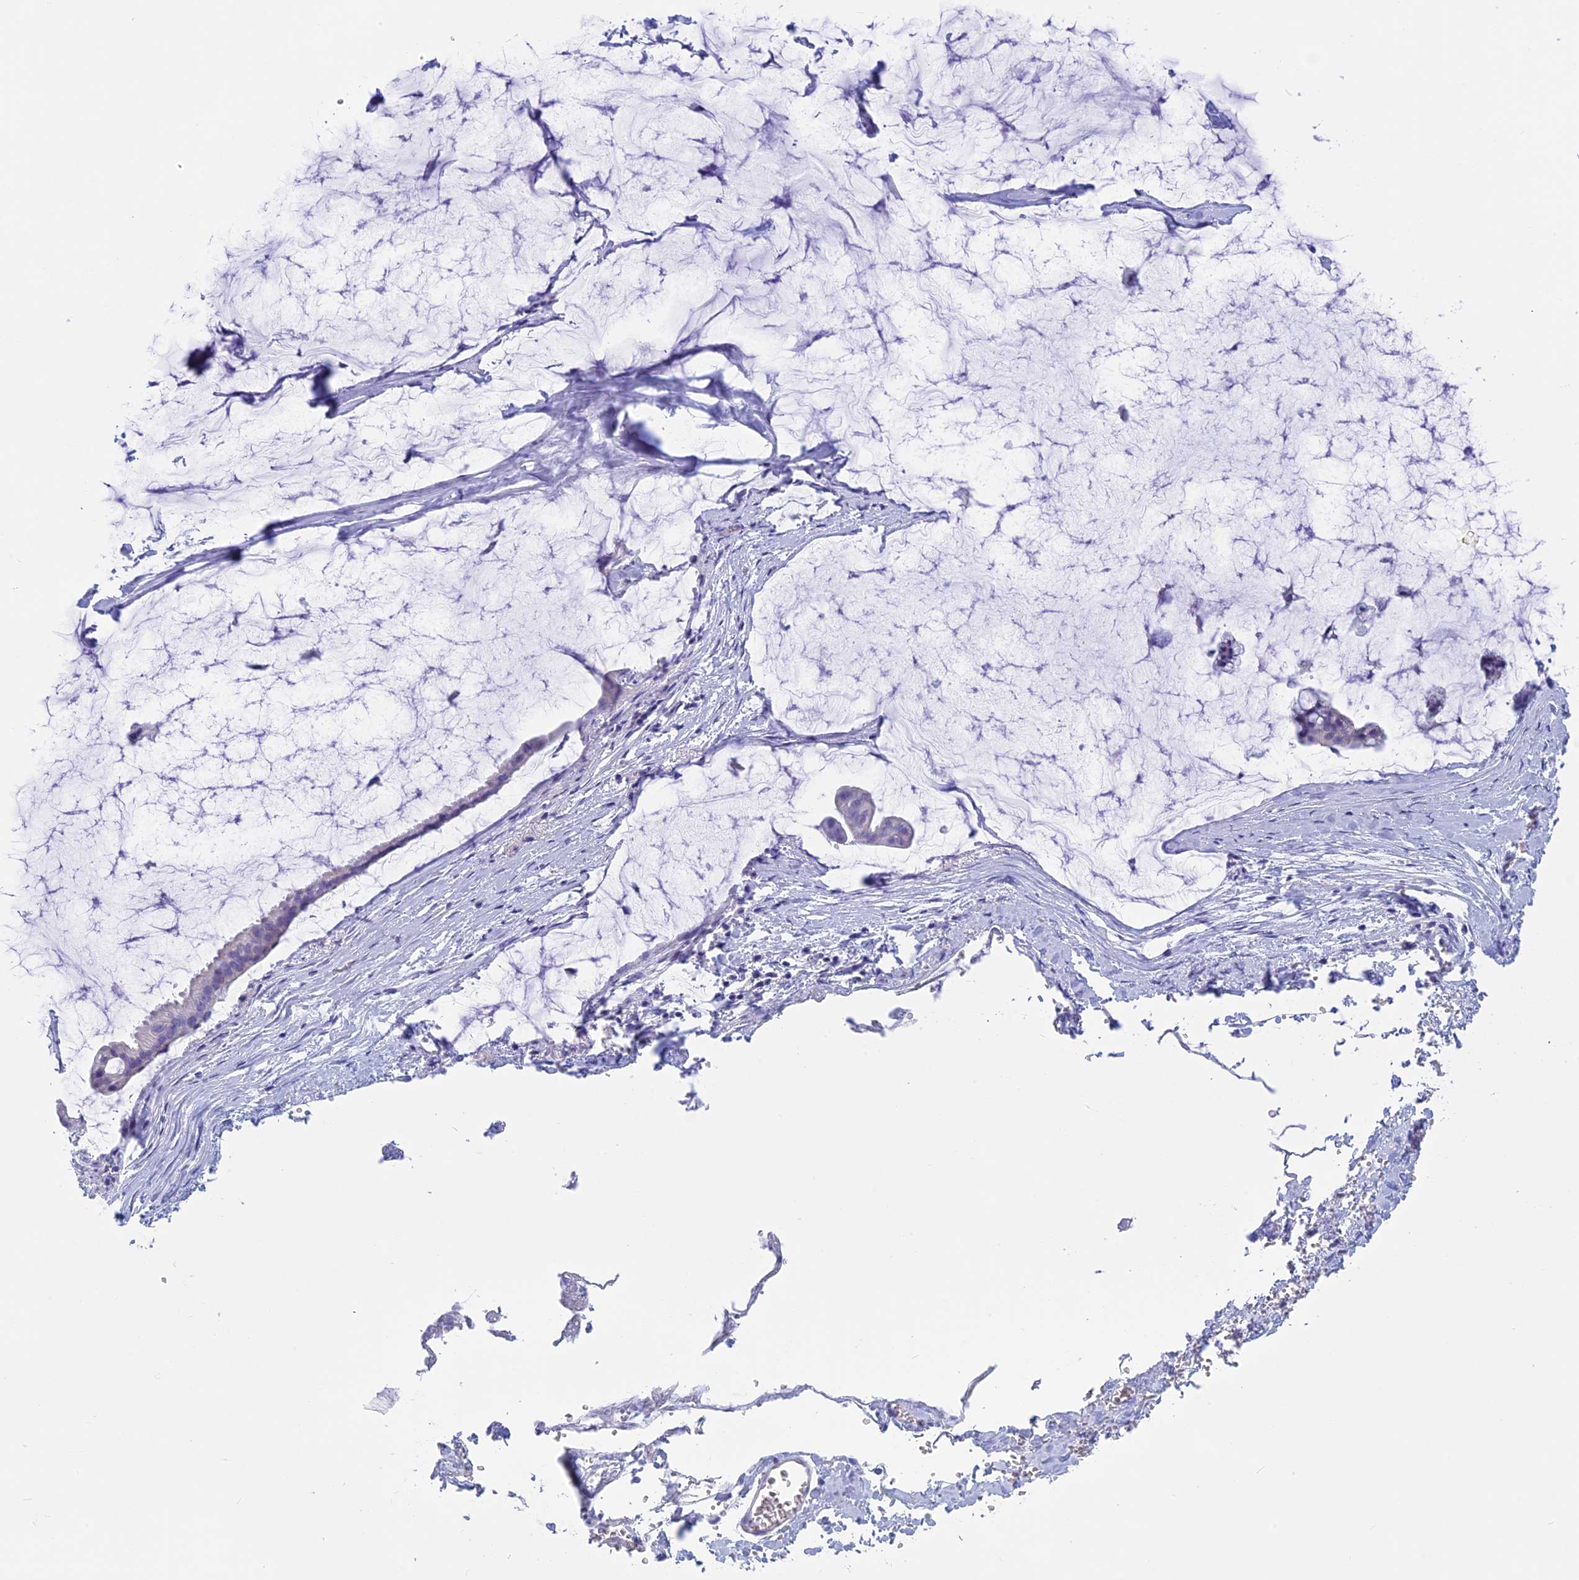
{"staining": {"intensity": "negative", "quantity": "none", "location": "none"}, "tissue": "ovarian cancer", "cell_type": "Tumor cells", "image_type": "cancer", "snomed": [{"axis": "morphology", "description": "Cystadenocarcinoma, mucinous, NOS"}, {"axis": "topography", "description": "Ovary"}], "caption": "High magnification brightfield microscopy of mucinous cystadenocarcinoma (ovarian) stained with DAB (3,3'-diaminobenzidine) (brown) and counterstained with hematoxylin (blue): tumor cells show no significant staining. (Immunohistochemistry (ihc), brightfield microscopy, high magnification).", "gene": "RP1", "patient": {"sex": "female", "age": 73}}